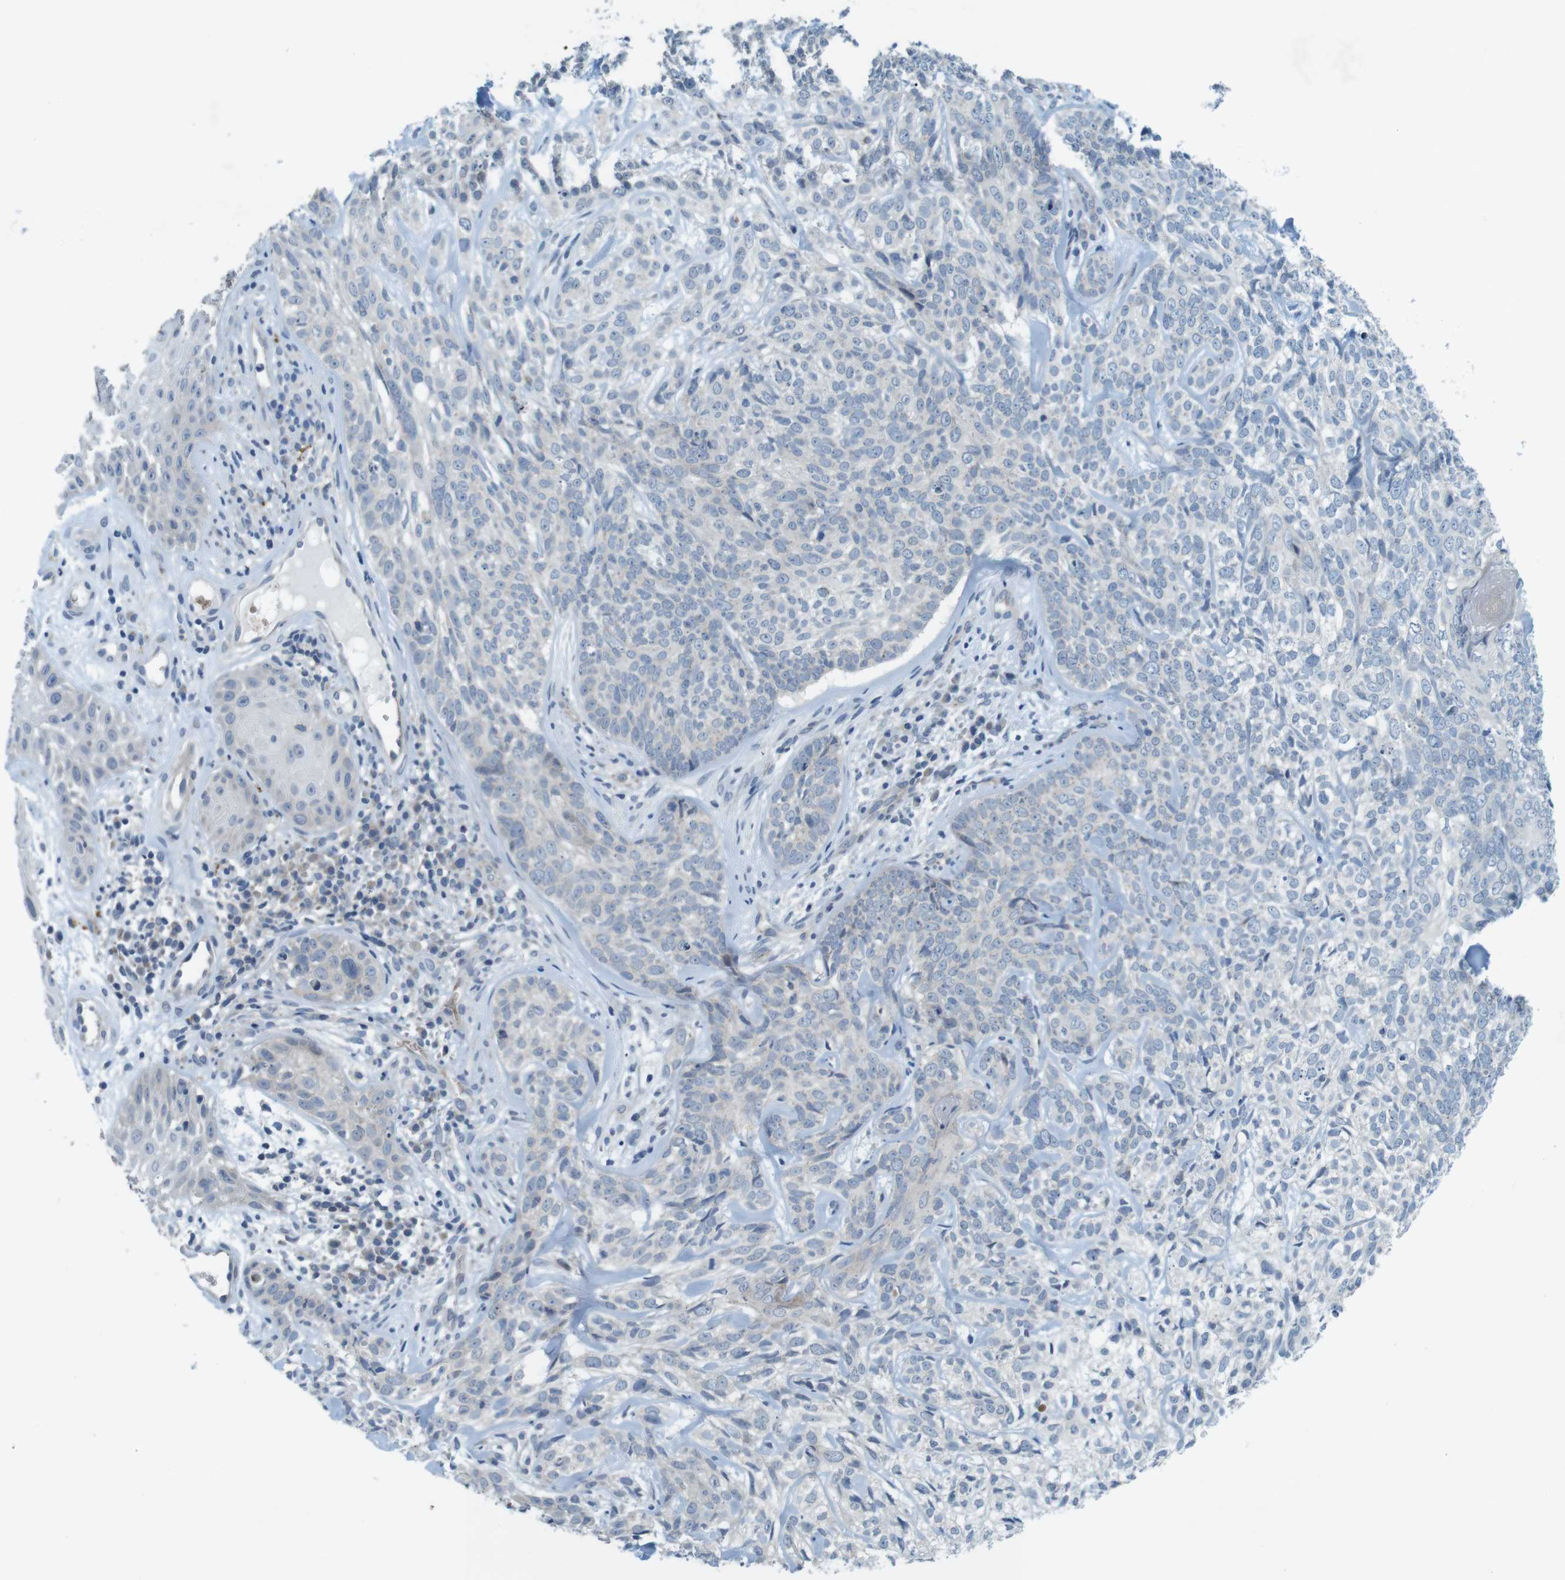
{"staining": {"intensity": "negative", "quantity": "none", "location": "none"}, "tissue": "skin cancer", "cell_type": "Tumor cells", "image_type": "cancer", "snomed": [{"axis": "morphology", "description": "Basal cell carcinoma"}, {"axis": "topography", "description": "Skin"}], "caption": "Protein analysis of basal cell carcinoma (skin) exhibits no significant expression in tumor cells. (Brightfield microscopy of DAB immunohistochemistry (IHC) at high magnification).", "gene": "TYW1", "patient": {"sex": "male", "age": 72}}